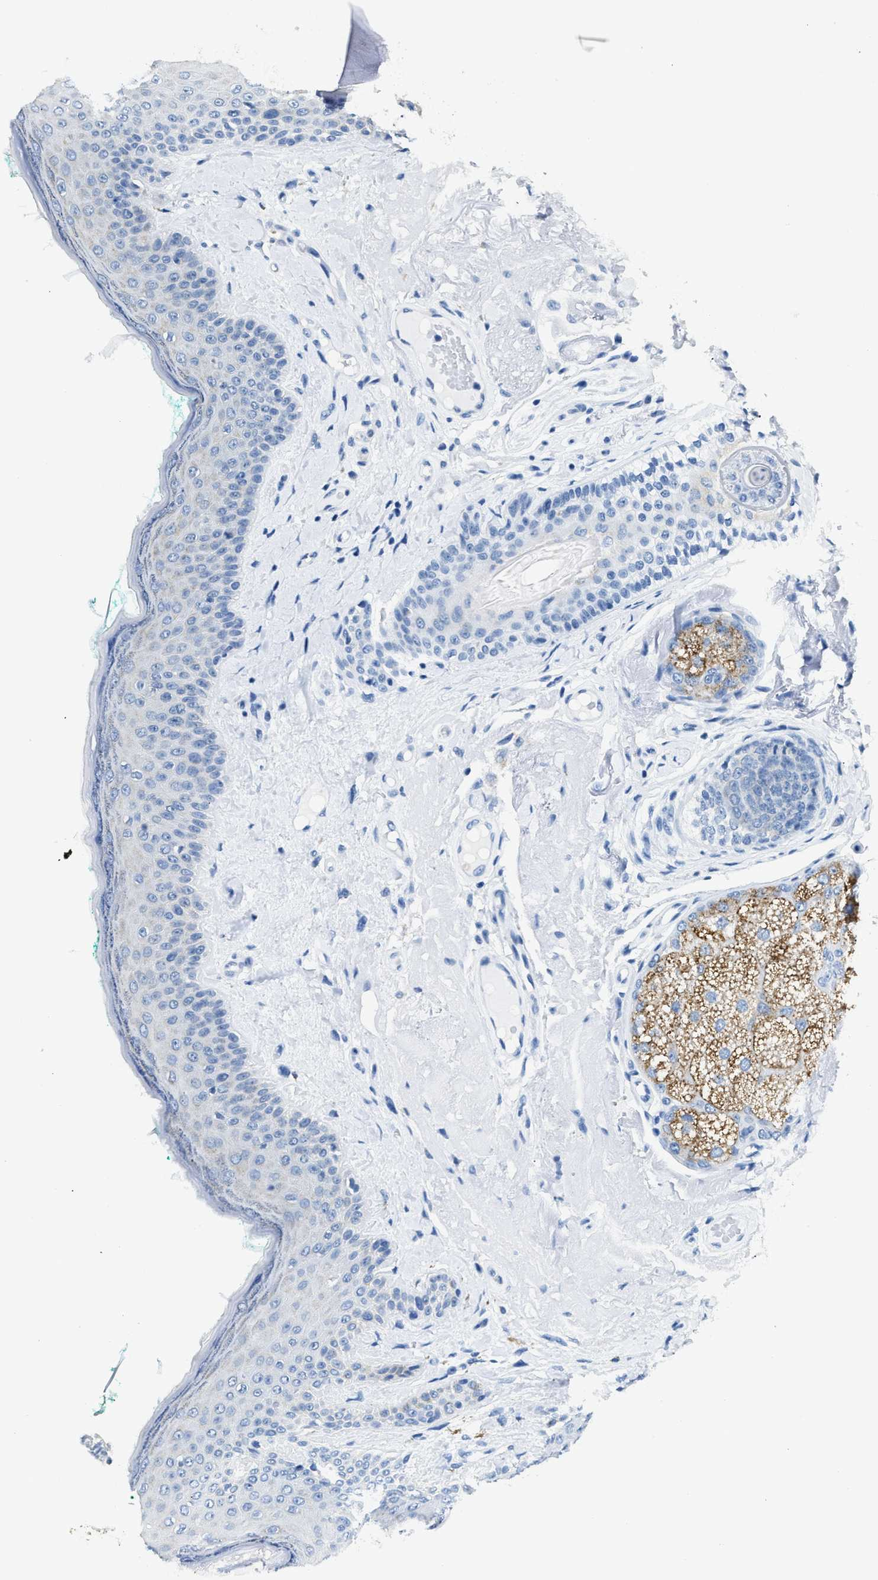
{"staining": {"intensity": "negative", "quantity": "none", "location": "none"}, "tissue": "oral mucosa", "cell_type": "Squamous epithelial cells", "image_type": "normal", "snomed": [{"axis": "morphology", "description": "Normal tissue, NOS"}, {"axis": "topography", "description": "Skin"}, {"axis": "topography", "description": "Oral tissue"}], "caption": "Immunohistochemistry (IHC) of unremarkable human oral mucosa shows no positivity in squamous epithelial cells. Nuclei are stained in blue.", "gene": "TOMM34", "patient": {"sex": "male", "age": 84}}